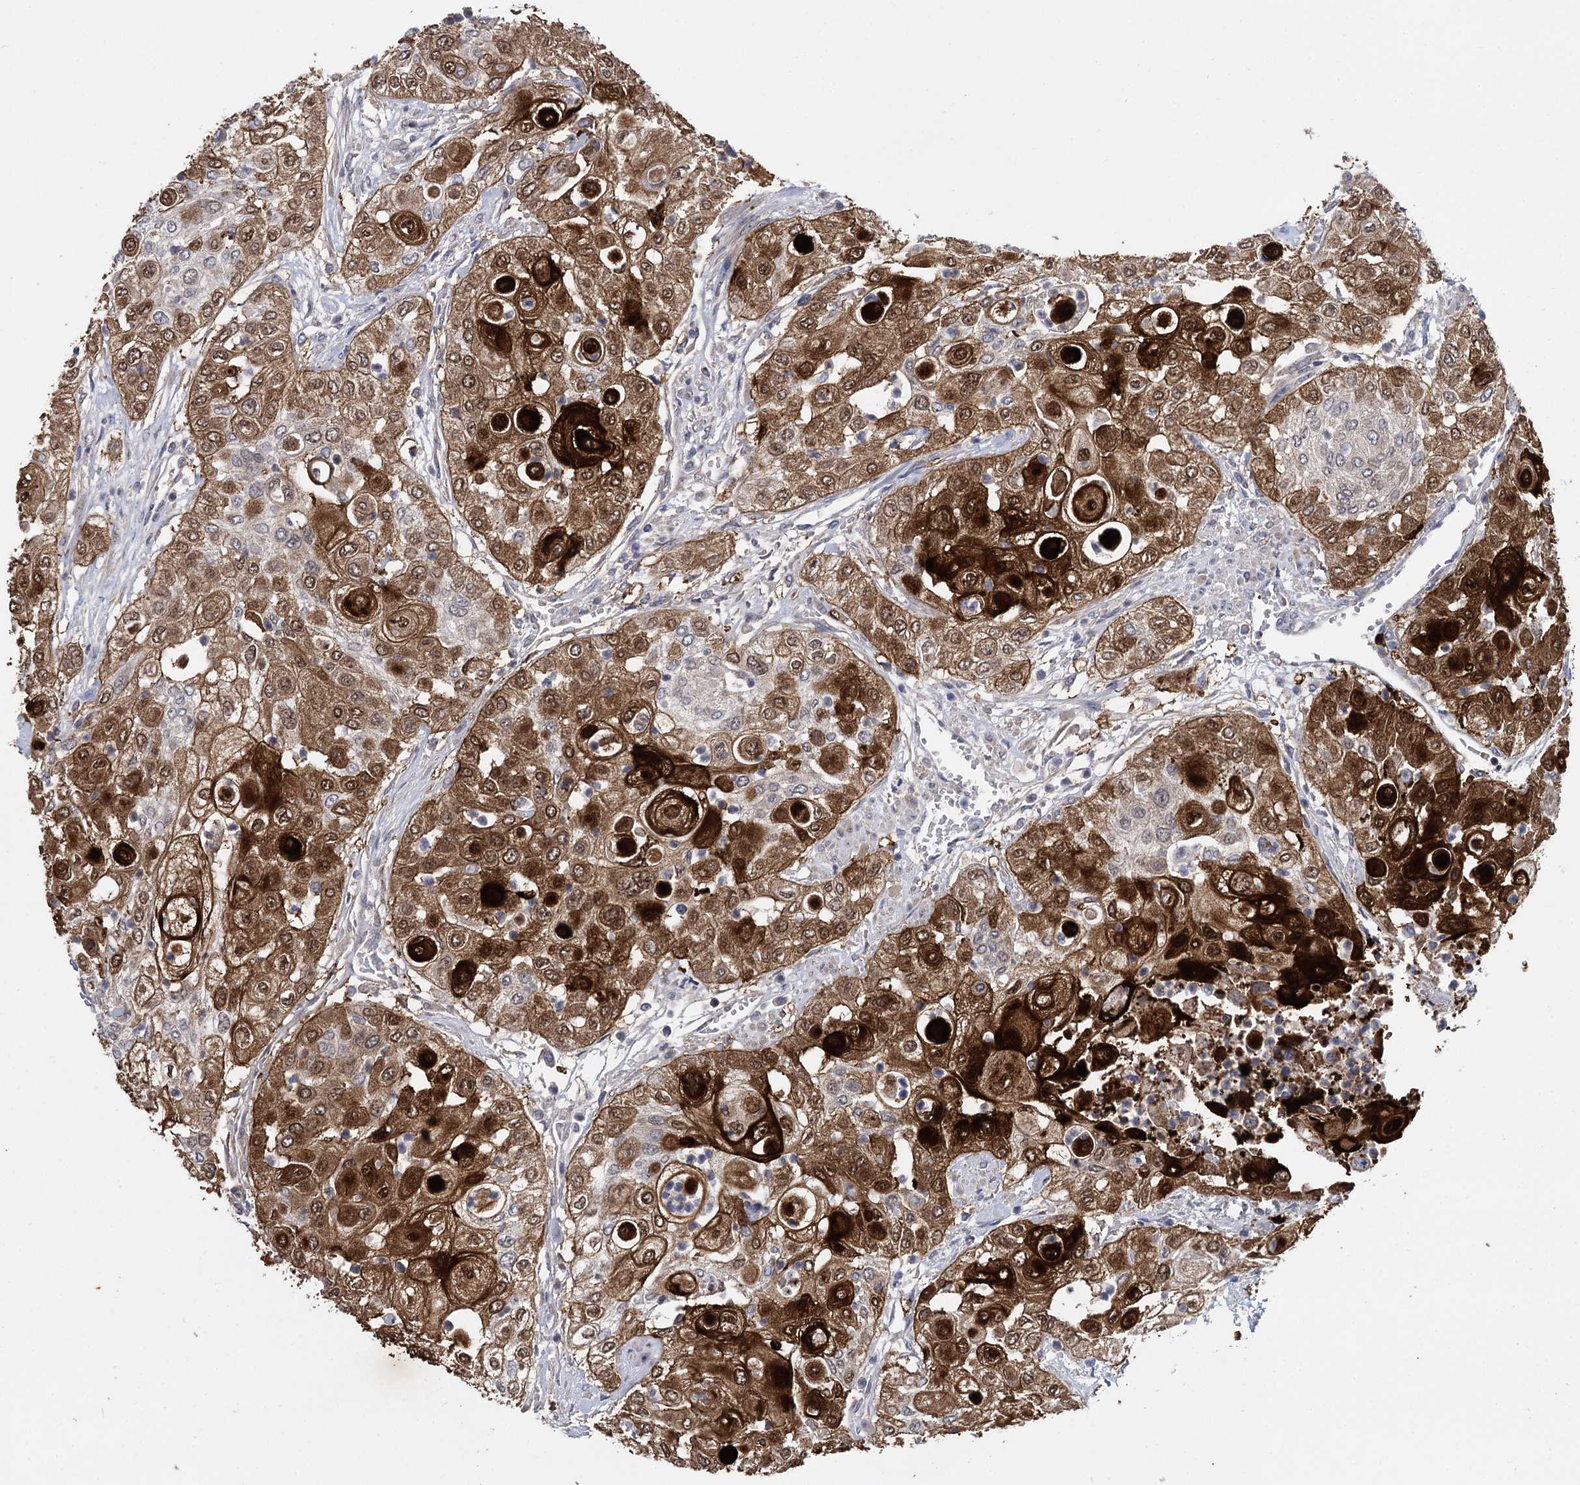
{"staining": {"intensity": "strong", "quantity": ">75%", "location": "cytoplasmic/membranous,nuclear"}, "tissue": "urothelial cancer", "cell_type": "Tumor cells", "image_type": "cancer", "snomed": [{"axis": "morphology", "description": "Urothelial carcinoma, High grade"}, {"axis": "topography", "description": "Urinary bladder"}], "caption": "Immunohistochemical staining of human high-grade urothelial carcinoma shows high levels of strong cytoplasmic/membranous and nuclear staining in approximately >75% of tumor cells.", "gene": "SFN", "patient": {"sex": "female", "age": 79}}